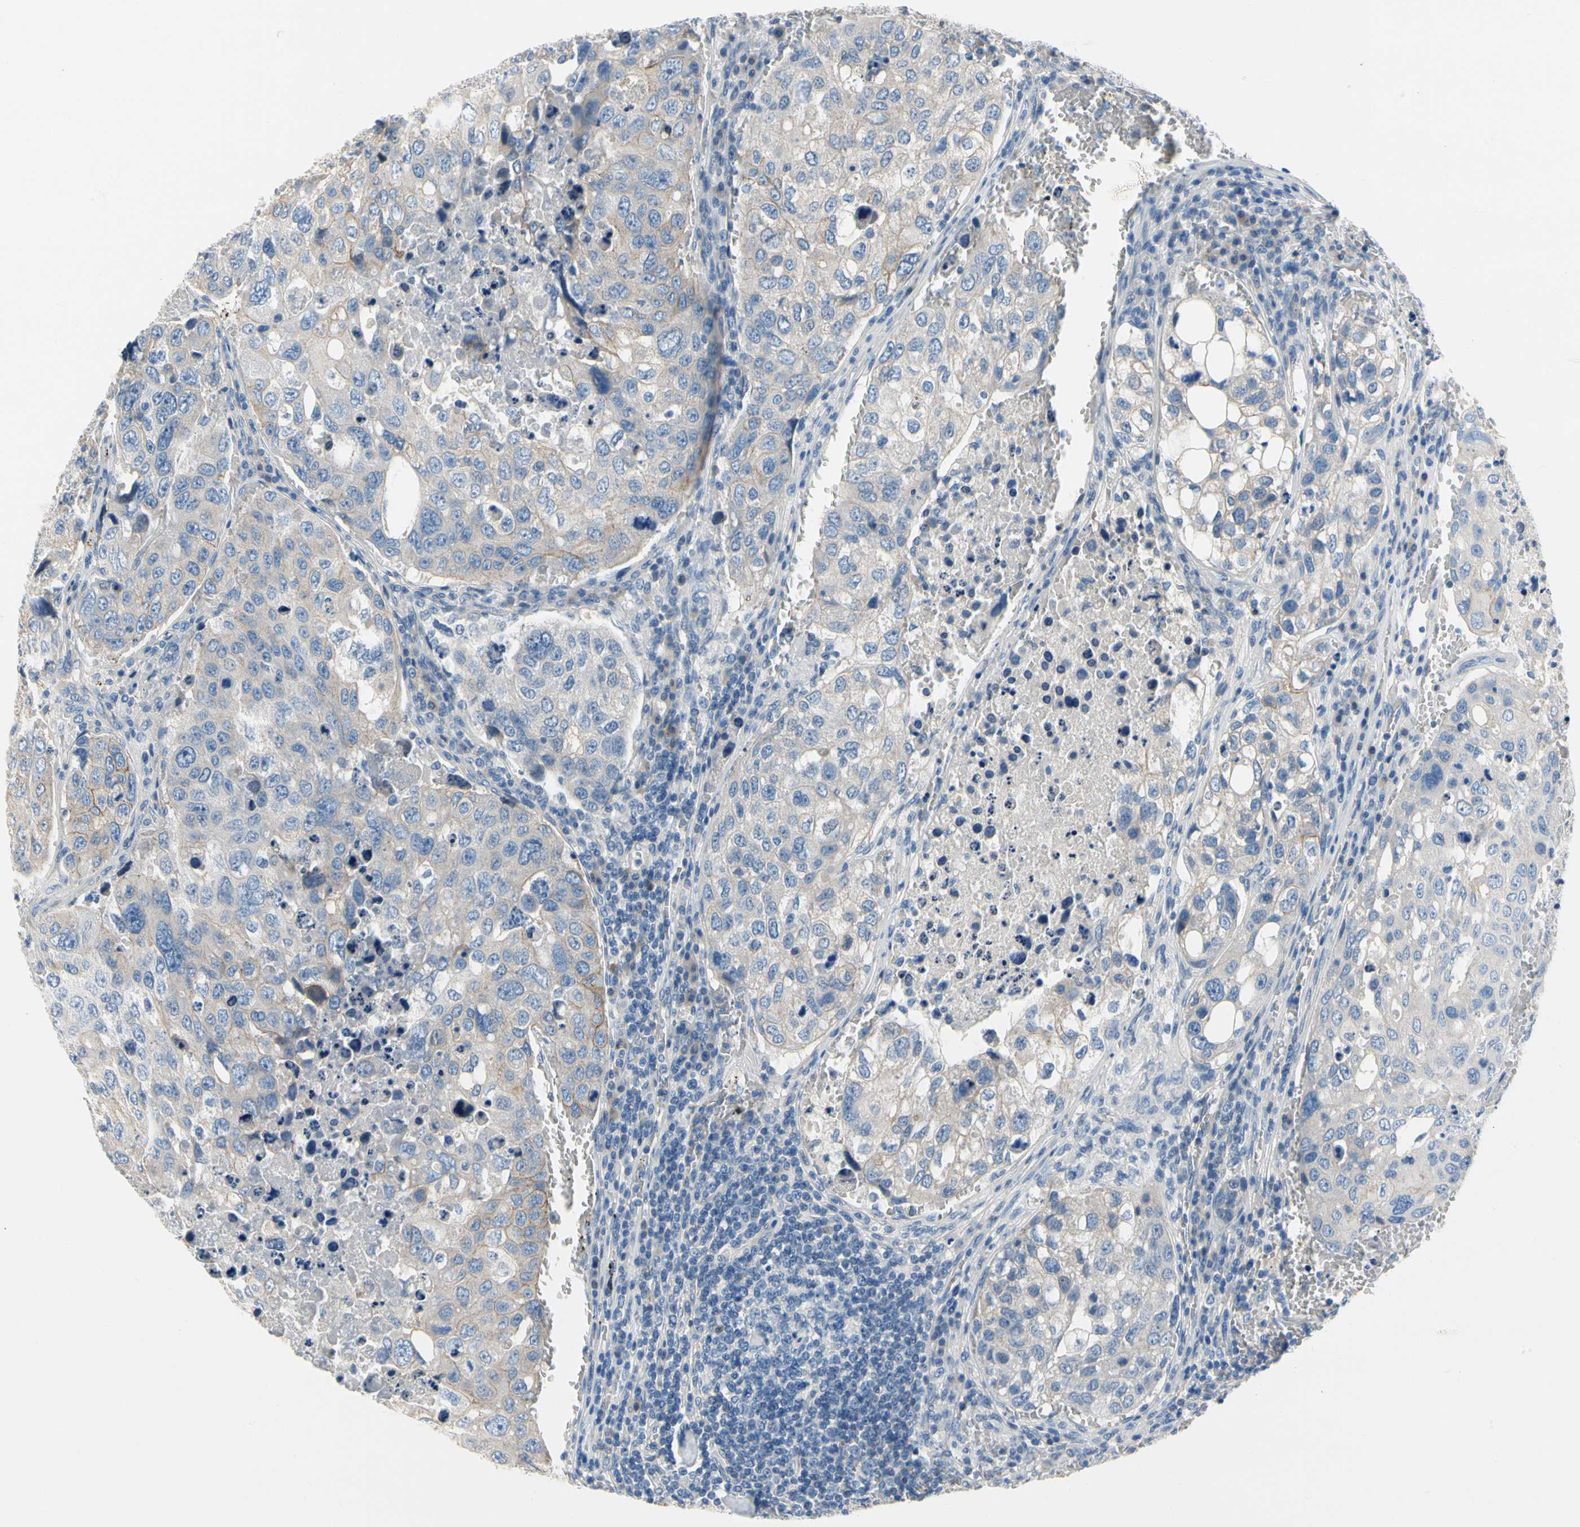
{"staining": {"intensity": "weak", "quantity": "<25%", "location": "cytoplasmic/membranous"}, "tissue": "urothelial cancer", "cell_type": "Tumor cells", "image_type": "cancer", "snomed": [{"axis": "morphology", "description": "Urothelial carcinoma, High grade"}, {"axis": "topography", "description": "Lymph node"}, {"axis": "topography", "description": "Urinary bladder"}], "caption": "Immunohistochemistry of urothelial cancer displays no positivity in tumor cells.", "gene": "CA14", "patient": {"sex": "male", "age": 51}}